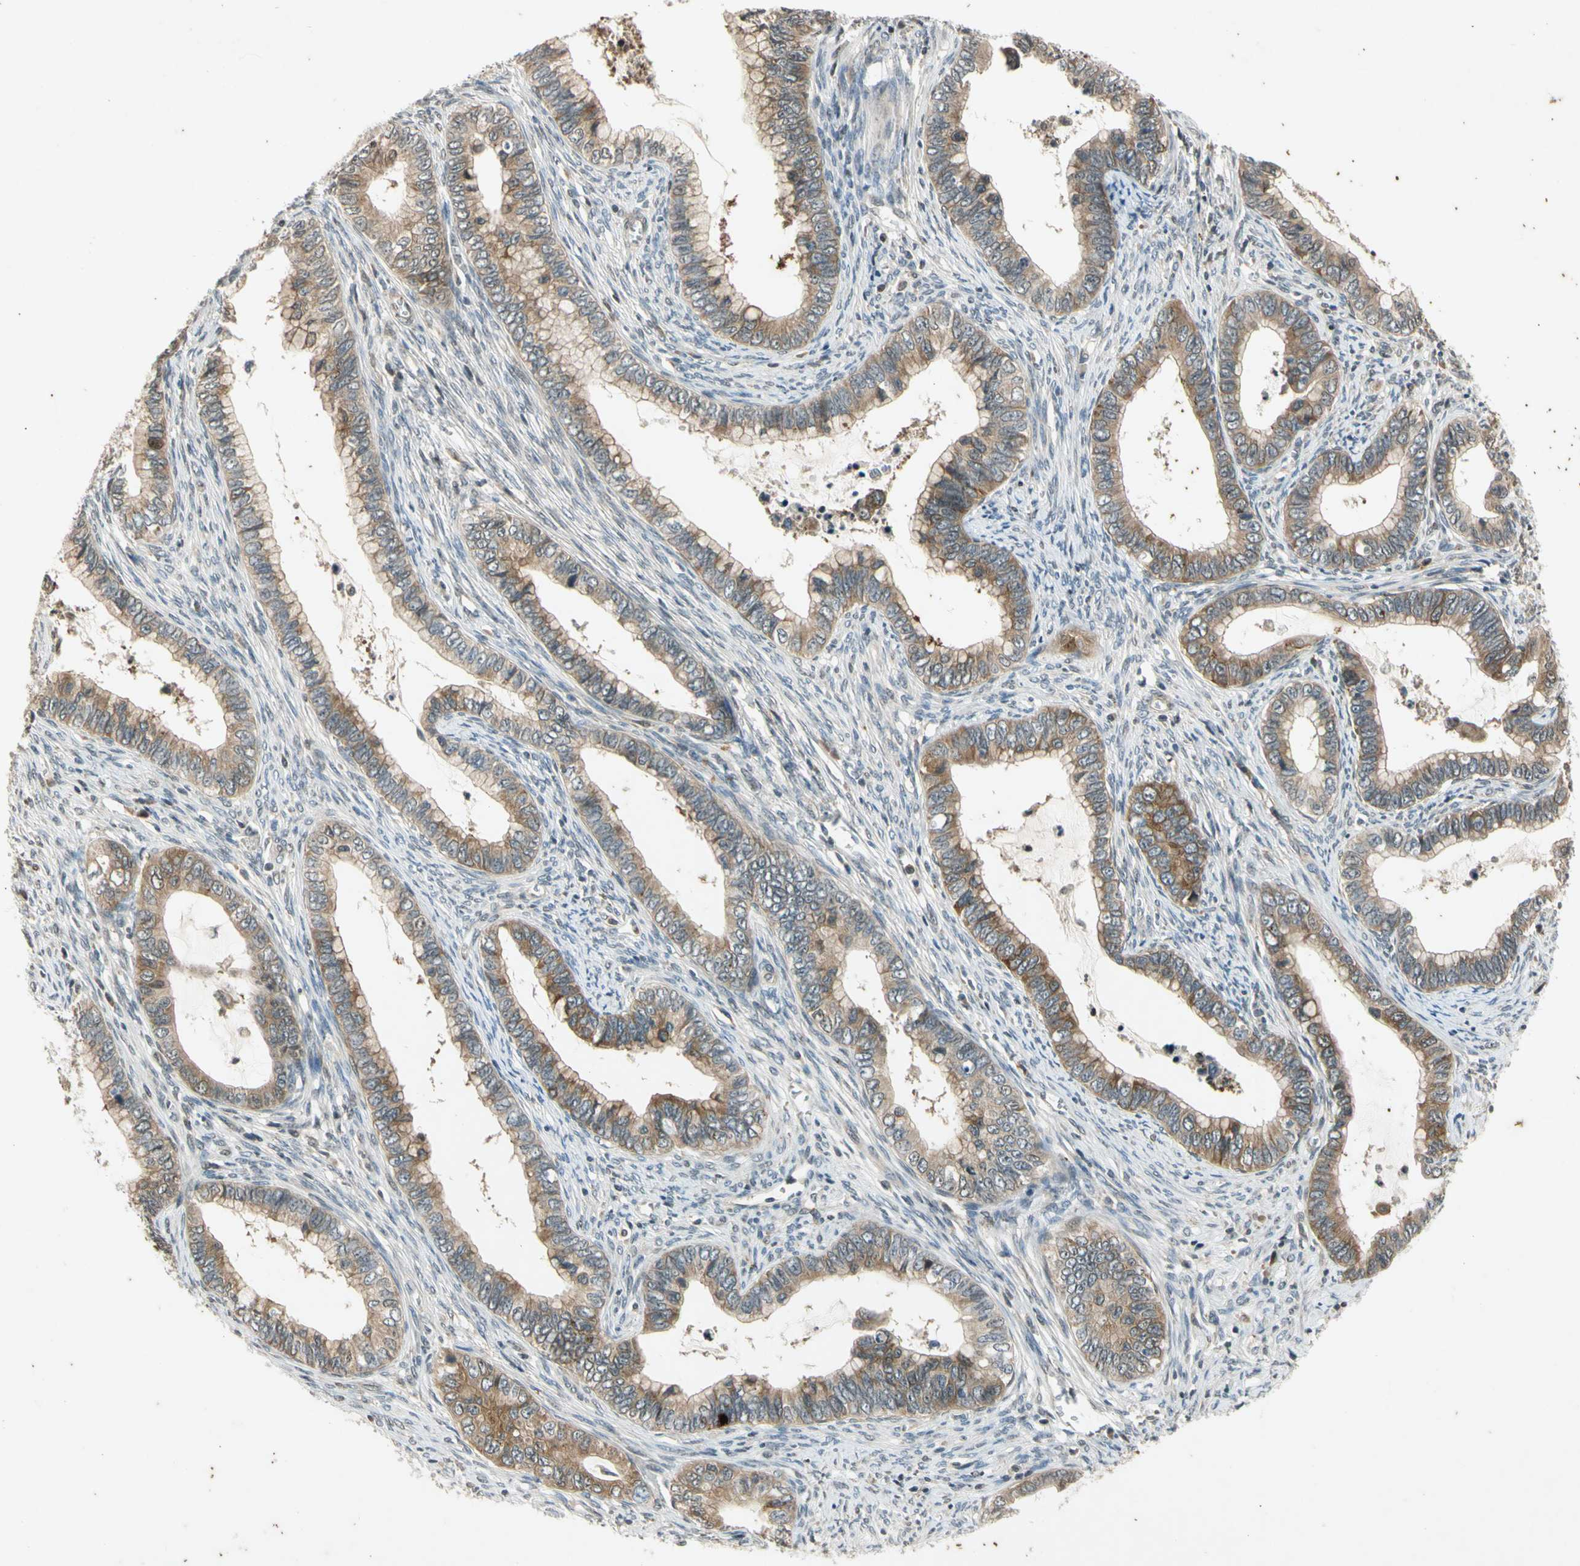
{"staining": {"intensity": "moderate", "quantity": ">75%", "location": "cytoplasmic/membranous"}, "tissue": "cervical cancer", "cell_type": "Tumor cells", "image_type": "cancer", "snomed": [{"axis": "morphology", "description": "Adenocarcinoma, NOS"}, {"axis": "topography", "description": "Cervix"}], "caption": "Immunohistochemical staining of adenocarcinoma (cervical) exhibits medium levels of moderate cytoplasmic/membranous protein positivity in approximately >75% of tumor cells. The staining is performed using DAB (3,3'-diaminobenzidine) brown chromogen to label protein expression. The nuclei are counter-stained blue using hematoxylin.", "gene": "EFNB2", "patient": {"sex": "female", "age": 44}}